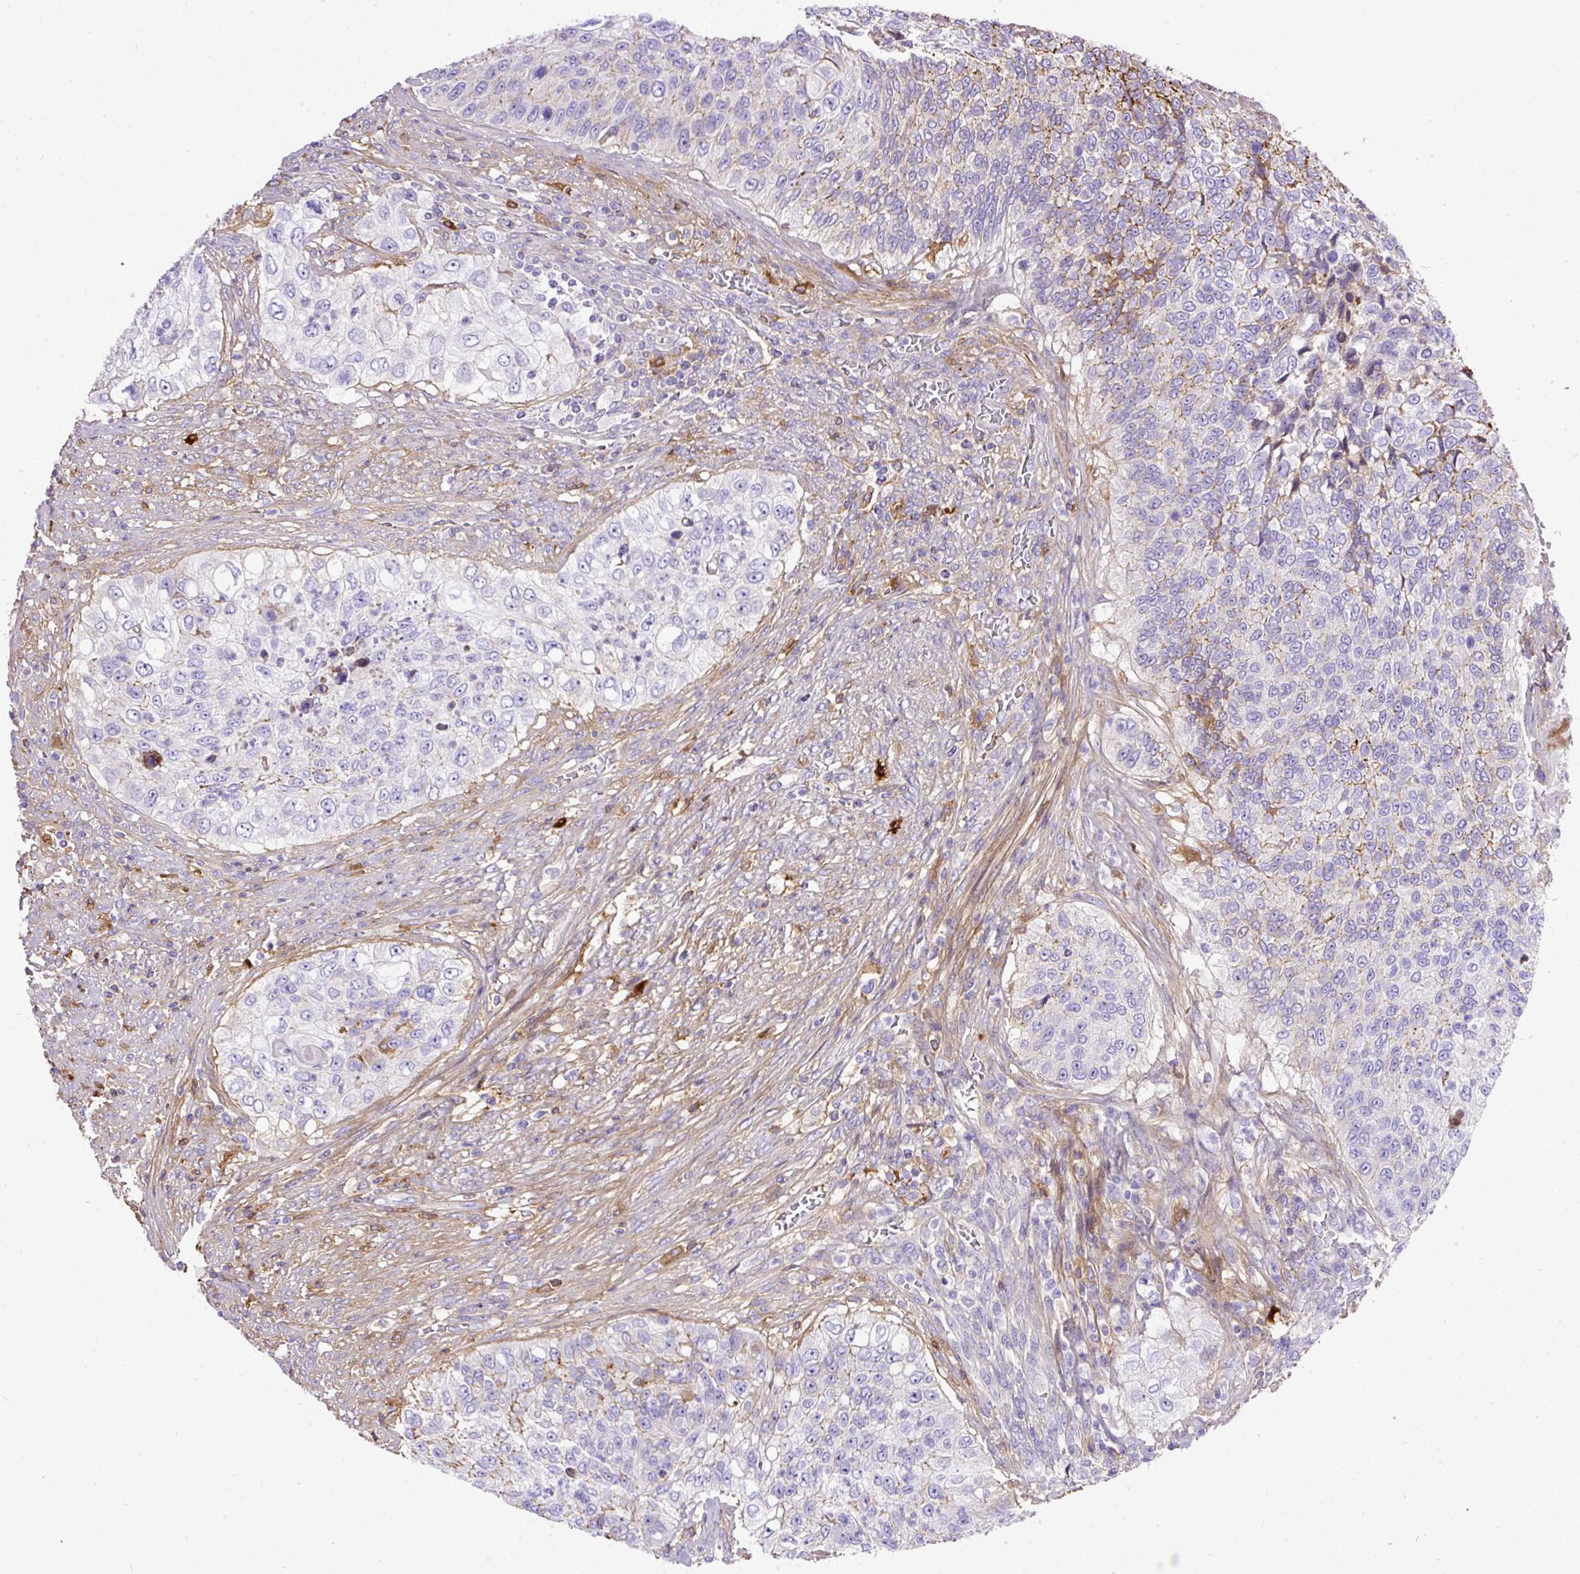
{"staining": {"intensity": "negative", "quantity": "none", "location": "none"}, "tissue": "urothelial cancer", "cell_type": "Tumor cells", "image_type": "cancer", "snomed": [{"axis": "morphology", "description": "Urothelial carcinoma, High grade"}, {"axis": "topography", "description": "Urinary bladder"}], "caption": "Immunohistochemical staining of urothelial cancer displays no significant expression in tumor cells.", "gene": "CLEC3B", "patient": {"sex": "female", "age": 60}}